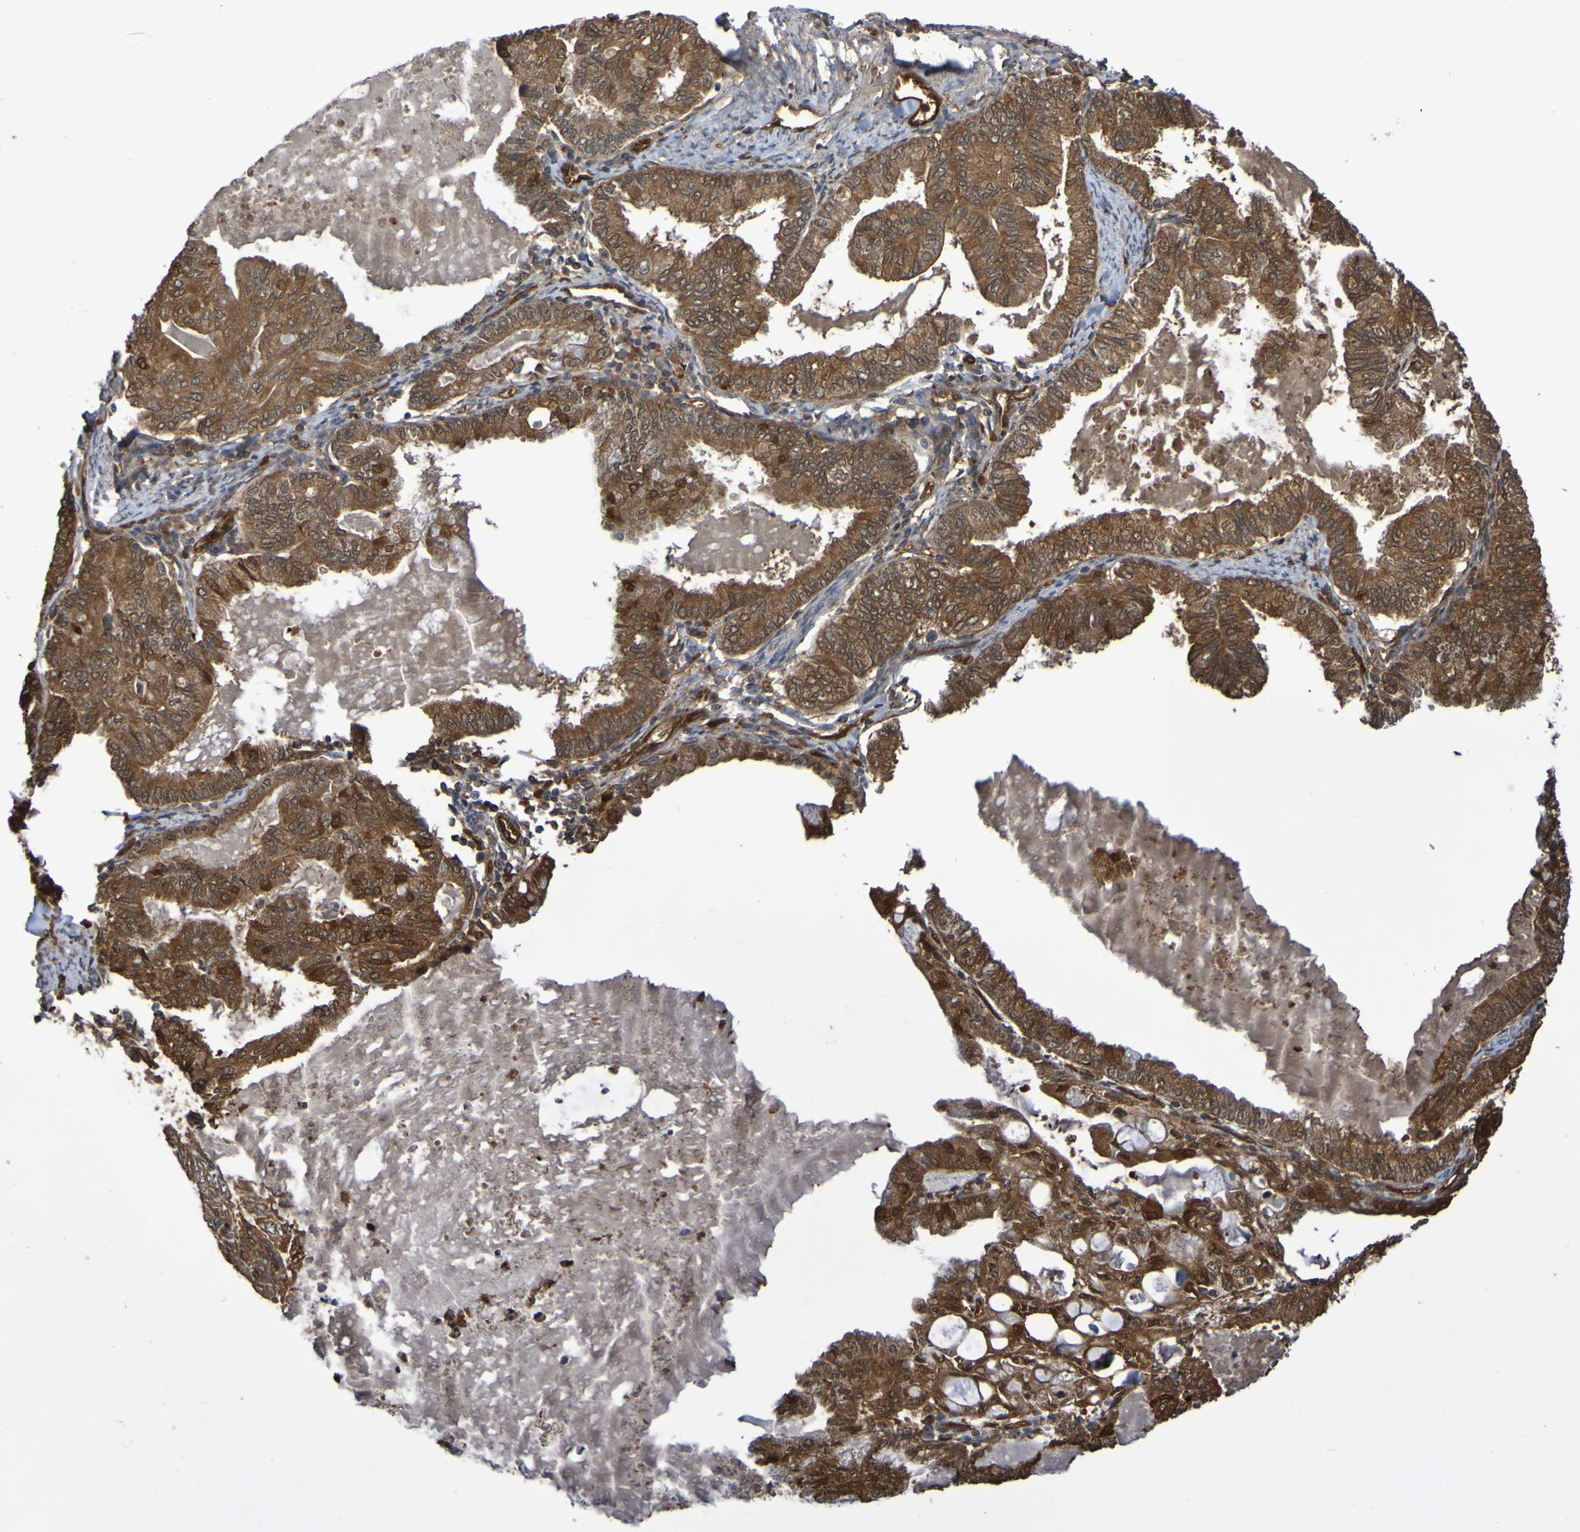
{"staining": {"intensity": "strong", "quantity": ">75%", "location": "cytoplasmic/membranous,nuclear"}, "tissue": "endometrial cancer", "cell_type": "Tumor cells", "image_type": "cancer", "snomed": [{"axis": "morphology", "description": "Adenocarcinoma, NOS"}, {"axis": "topography", "description": "Endometrium"}], "caption": "DAB (3,3'-diaminobenzidine) immunohistochemical staining of human endometrial cancer (adenocarcinoma) displays strong cytoplasmic/membranous and nuclear protein expression in about >75% of tumor cells.", "gene": "SERPINB6", "patient": {"sex": "female", "age": 86}}